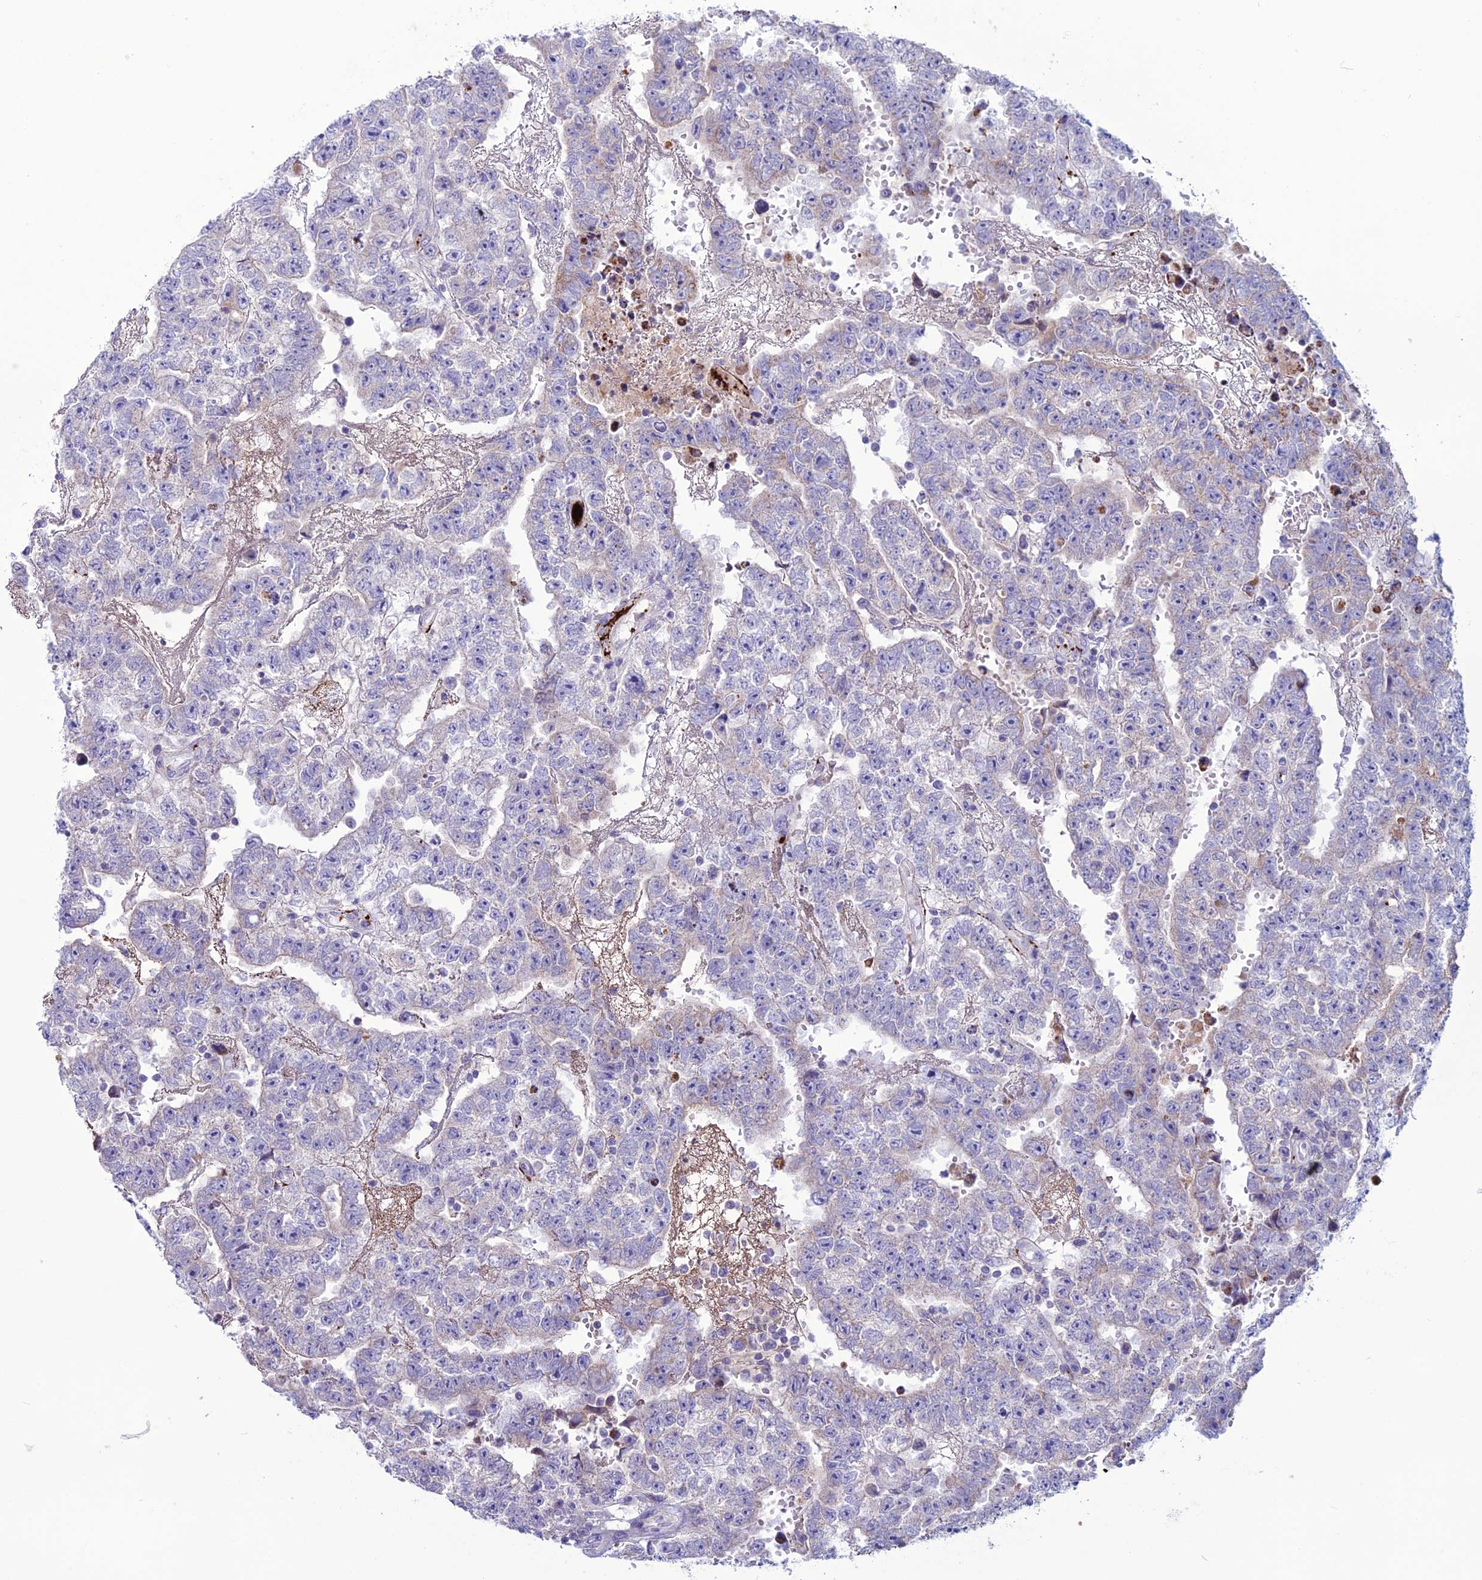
{"staining": {"intensity": "negative", "quantity": "none", "location": "none"}, "tissue": "testis cancer", "cell_type": "Tumor cells", "image_type": "cancer", "snomed": [{"axis": "morphology", "description": "Carcinoma, Embryonal, NOS"}, {"axis": "topography", "description": "Testis"}], "caption": "This is an immunohistochemistry photomicrograph of embryonal carcinoma (testis). There is no positivity in tumor cells.", "gene": "C21orf140", "patient": {"sex": "male", "age": 25}}